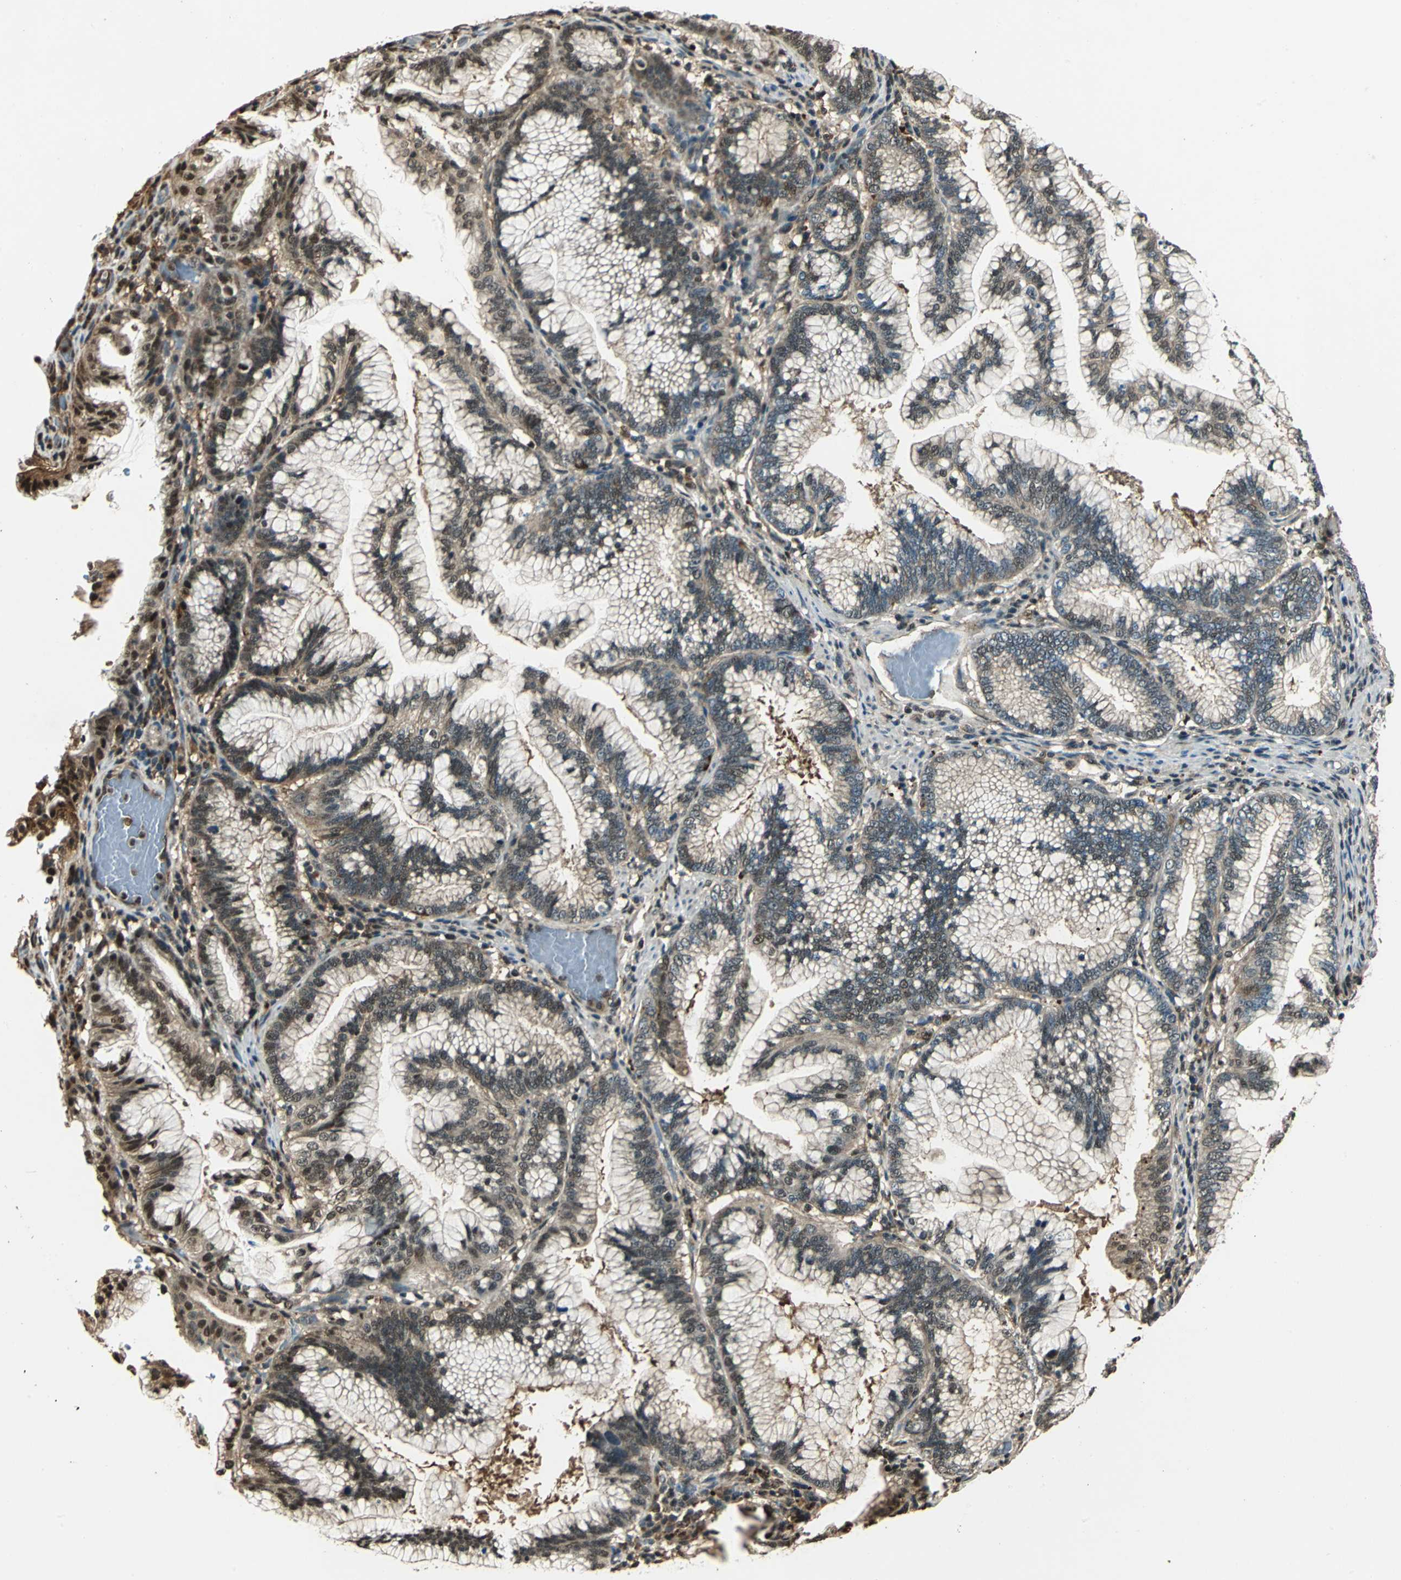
{"staining": {"intensity": "moderate", "quantity": ">75%", "location": "cytoplasmic/membranous,nuclear"}, "tissue": "pancreatic cancer", "cell_type": "Tumor cells", "image_type": "cancer", "snomed": [{"axis": "morphology", "description": "Adenocarcinoma, NOS"}, {"axis": "topography", "description": "Pancreas"}], "caption": "High-power microscopy captured an IHC micrograph of adenocarcinoma (pancreatic), revealing moderate cytoplasmic/membranous and nuclear expression in approximately >75% of tumor cells. Using DAB (3,3'-diaminobenzidine) (brown) and hematoxylin (blue) stains, captured at high magnification using brightfield microscopy.", "gene": "PPP1R13L", "patient": {"sex": "female", "age": 64}}